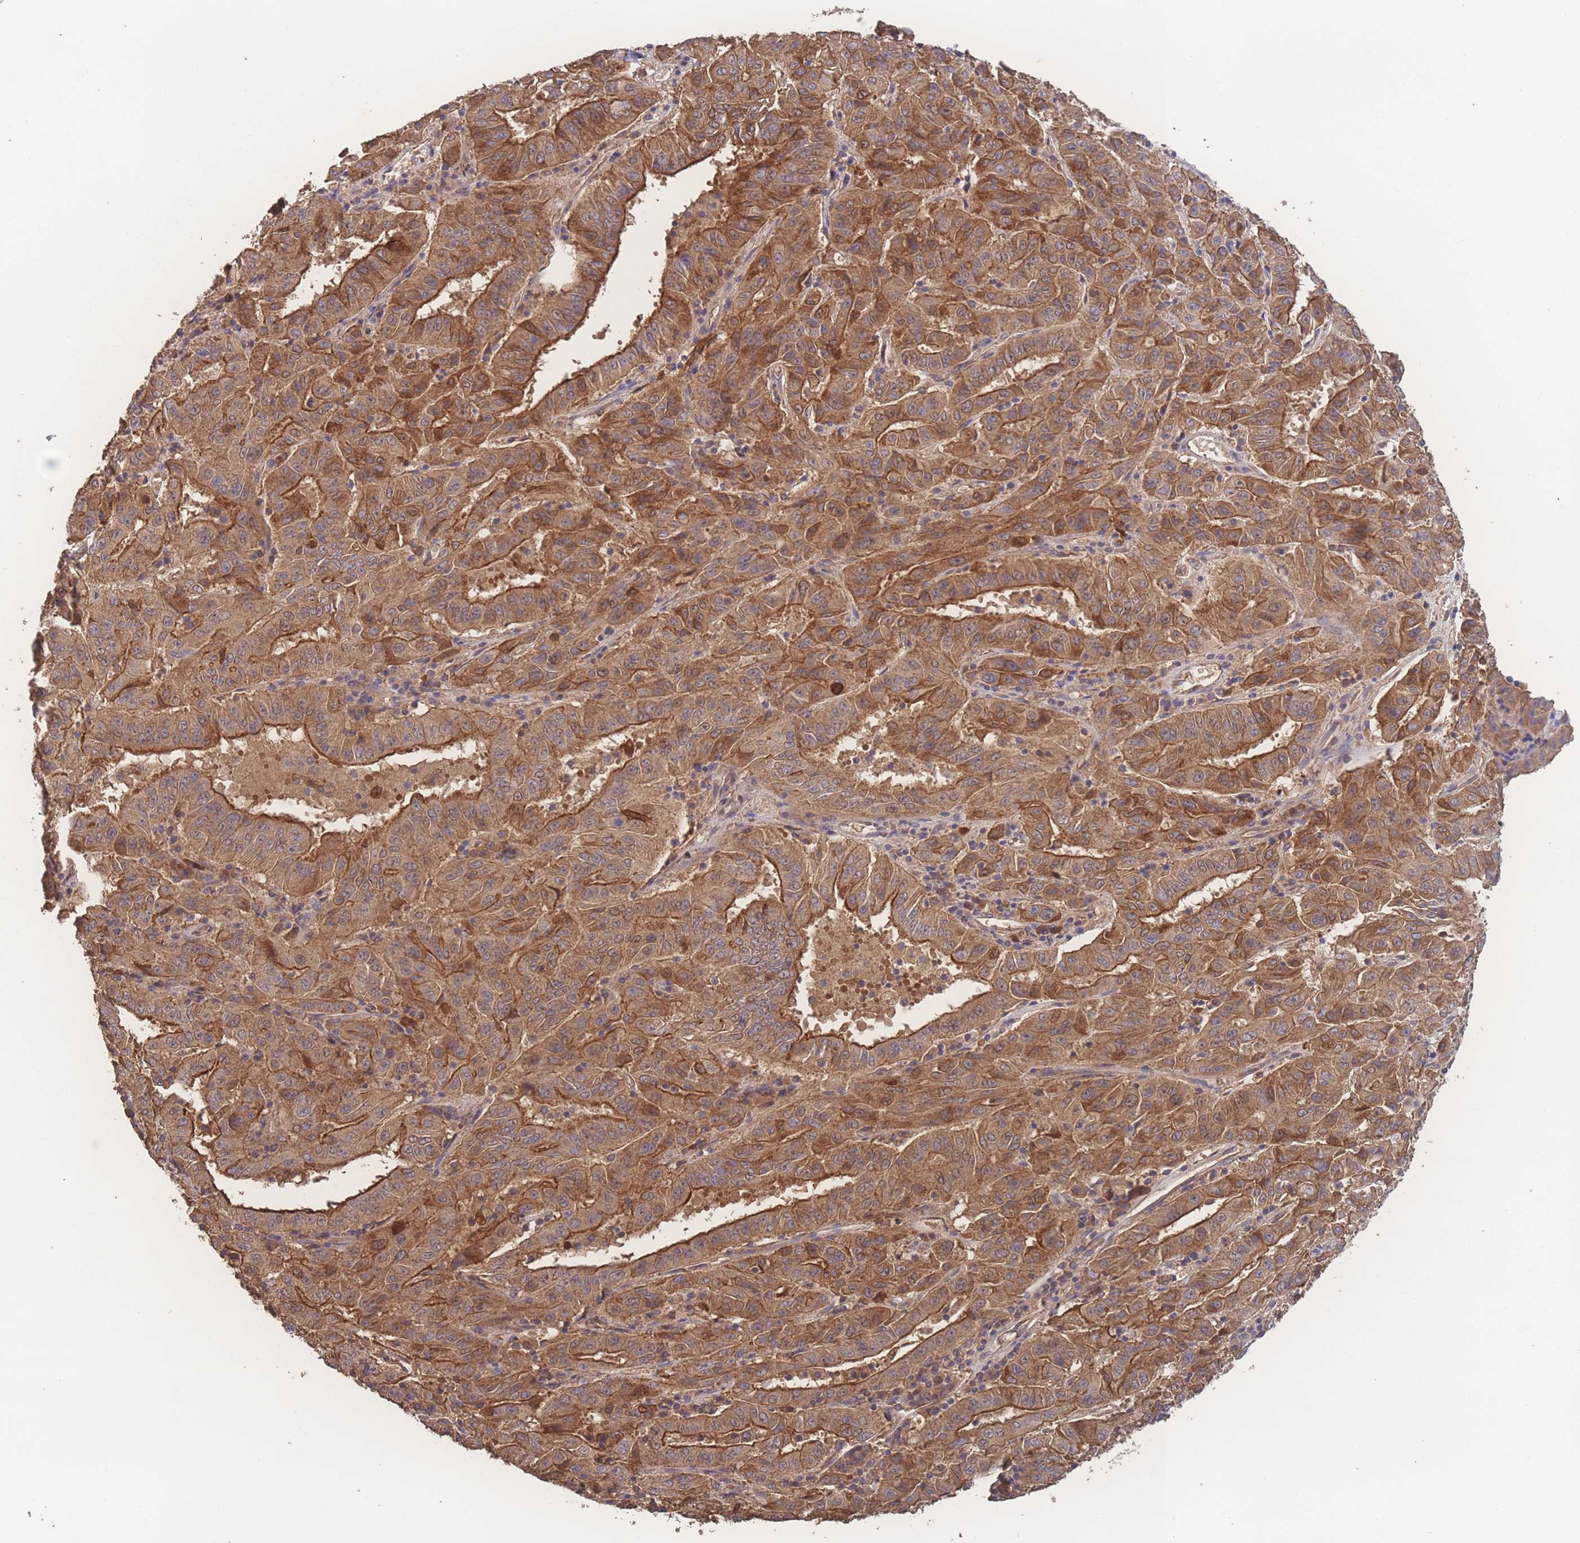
{"staining": {"intensity": "moderate", "quantity": ">75%", "location": "cytoplasmic/membranous"}, "tissue": "pancreatic cancer", "cell_type": "Tumor cells", "image_type": "cancer", "snomed": [{"axis": "morphology", "description": "Adenocarcinoma, NOS"}, {"axis": "topography", "description": "Pancreas"}], "caption": "High-power microscopy captured an immunohistochemistry histopathology image of adenocarcinoma (pancreatic), revealing moderate cytoplasmic/membranous positivity in approximately >75% of tumor cells.", "gene": "ATXN10", "patient": {"sex": "male", "age": 63}}